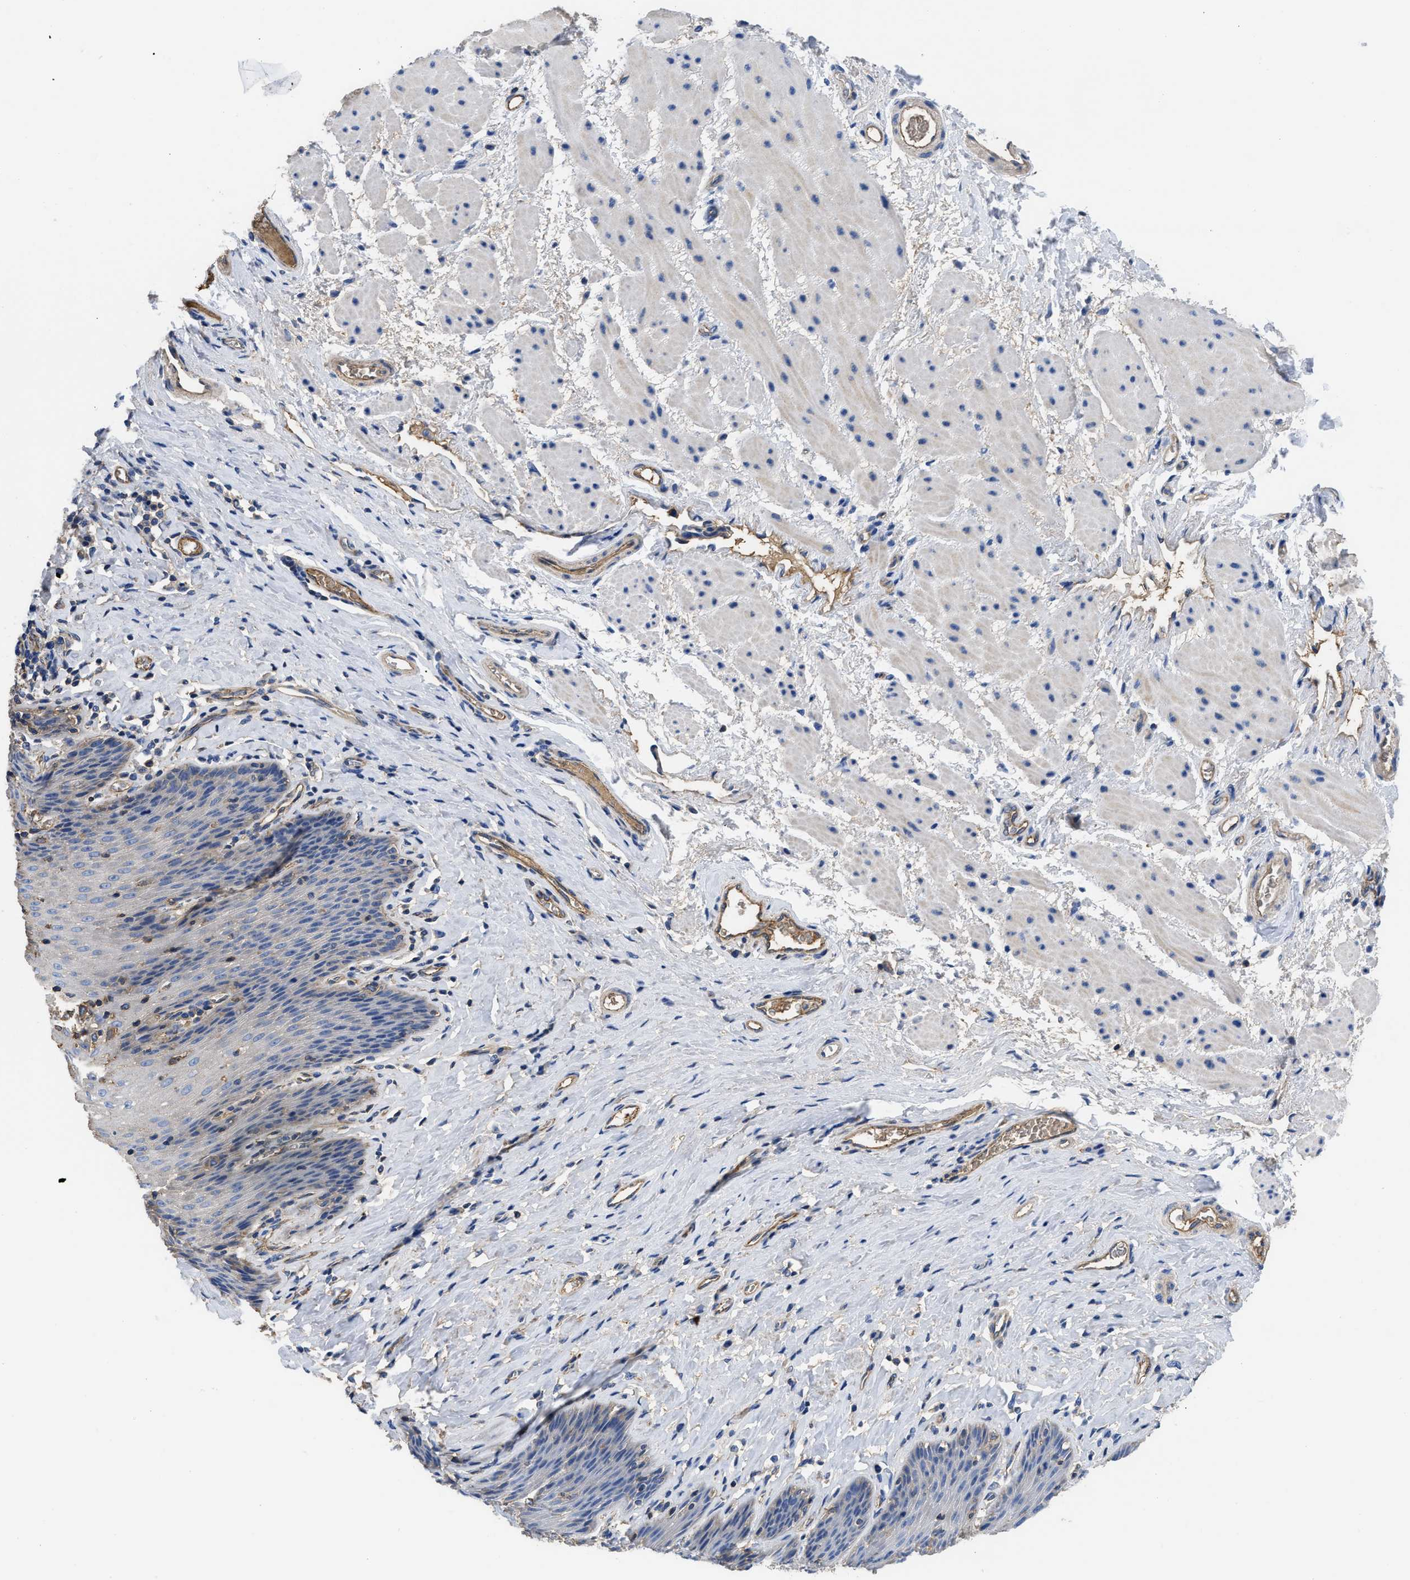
{"staining": {"intensity": "negative", "quantity": "none", "location": "none"}, "tissue": "esophagus", "cell_type": "Squamous epithelial cells", "image_type": "normal", "snomed": [{"axis": "morphology", "description": "Normal tissue, NOS"}, {"axis": "topography", "description": "Esophagus"}], "caption": "The photomicrograph reveals no significant expression in squamous epithelial cells of esophagus.", "gene": "USP4", "patient": {"sex": "female", "age": 61}}